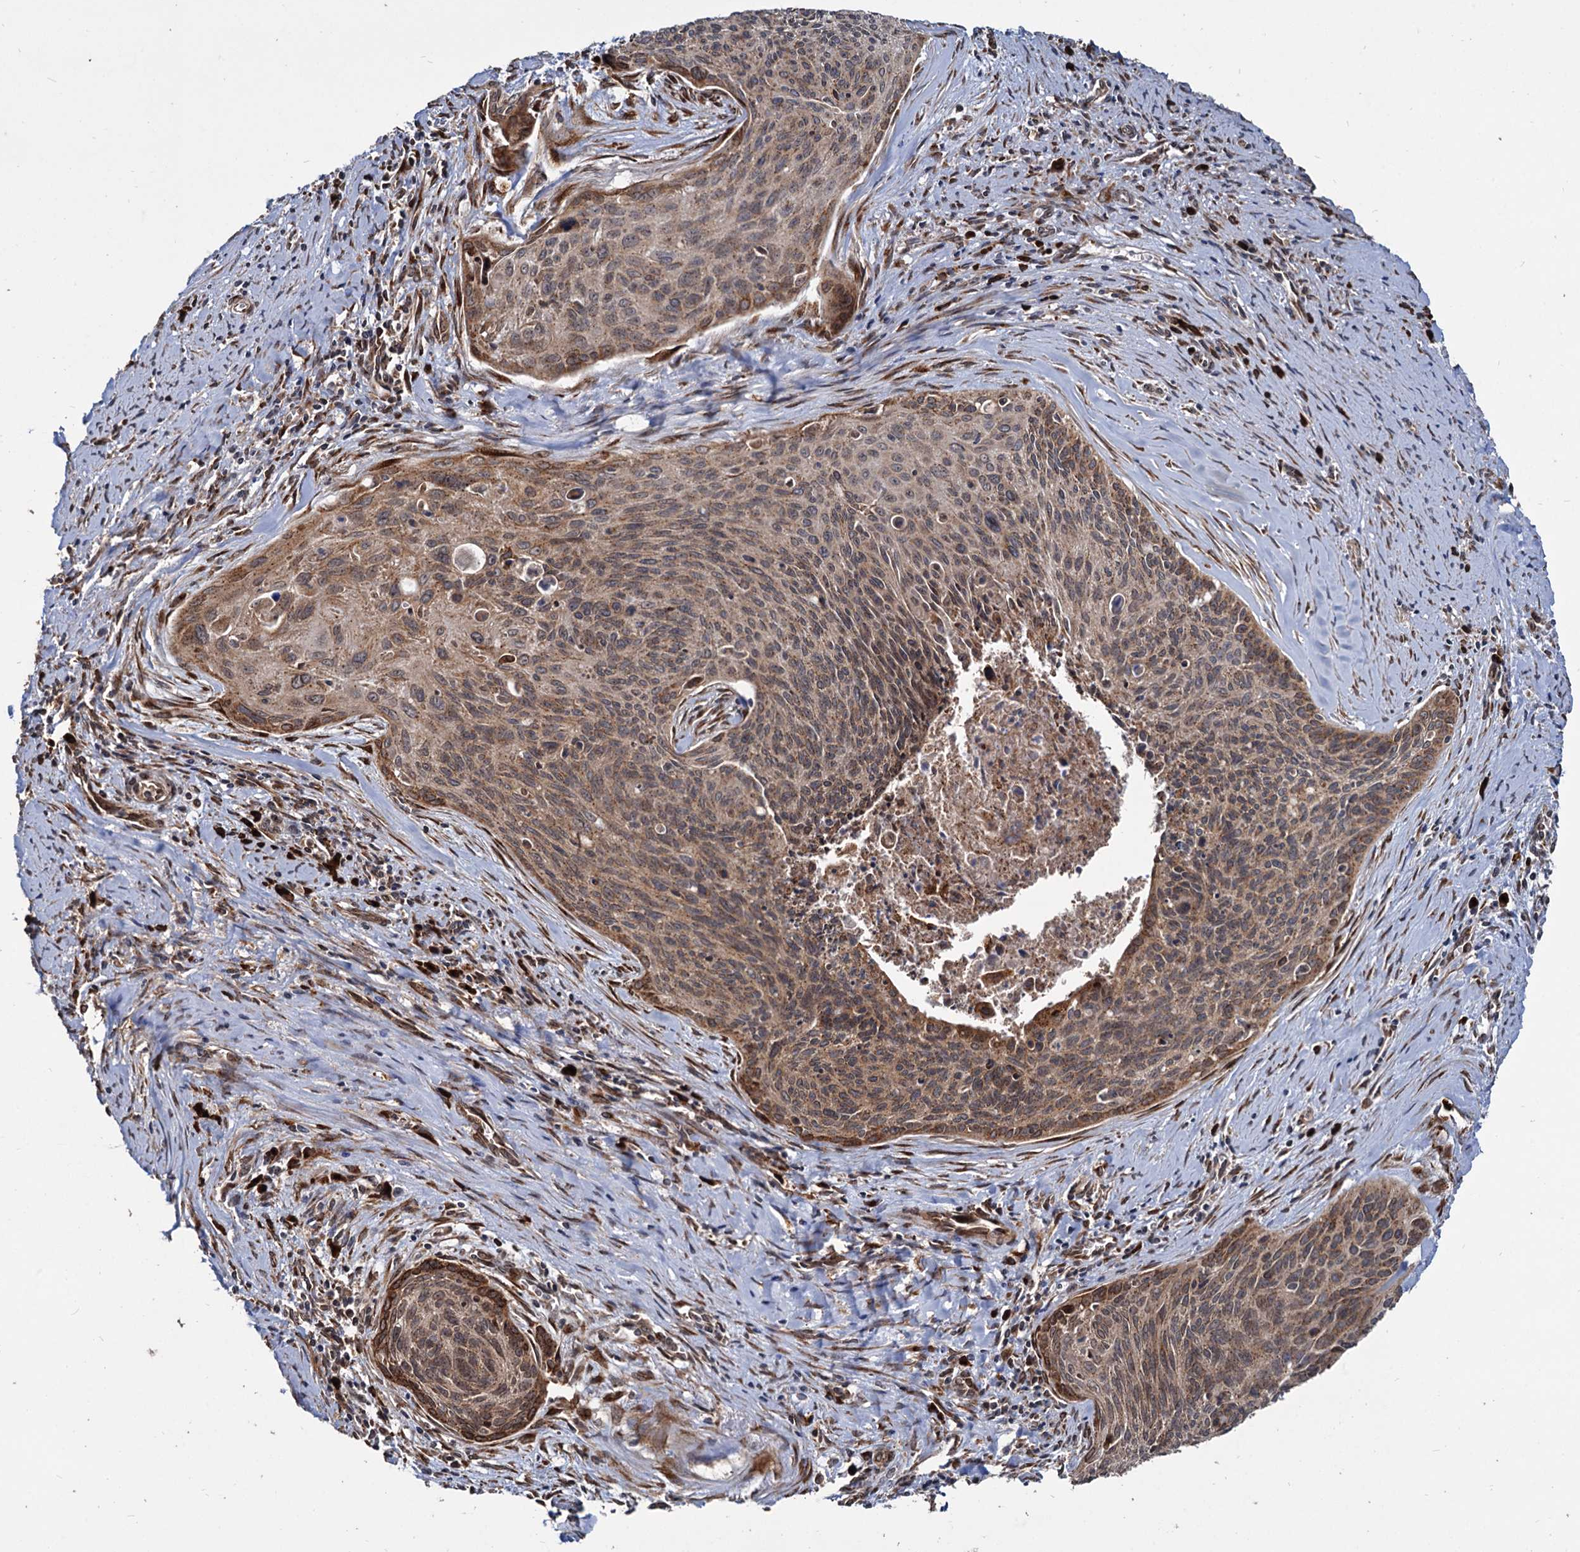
{"staining": {"intensity": "moderate", "quantity": ">75%", "location": "cytoplasmic/membranous"}, "tissue": "cervical cancer", "cell_type": "Tumor cells", "image_type": "cancer", "snomed": [{"axis": "morphology", "description": "Squamous cell carcinoma, NOS"}, {"axis": "topography", "description": "Cervix"}], "caption": "Cervical cancer (squamous cell carcinoma) tissue displays moderate cytoplasmic/membranous positivity in approximately >75% of tumor cells", "gene": "SAAL1", "patient": {"sex": "female", "age": 55}}